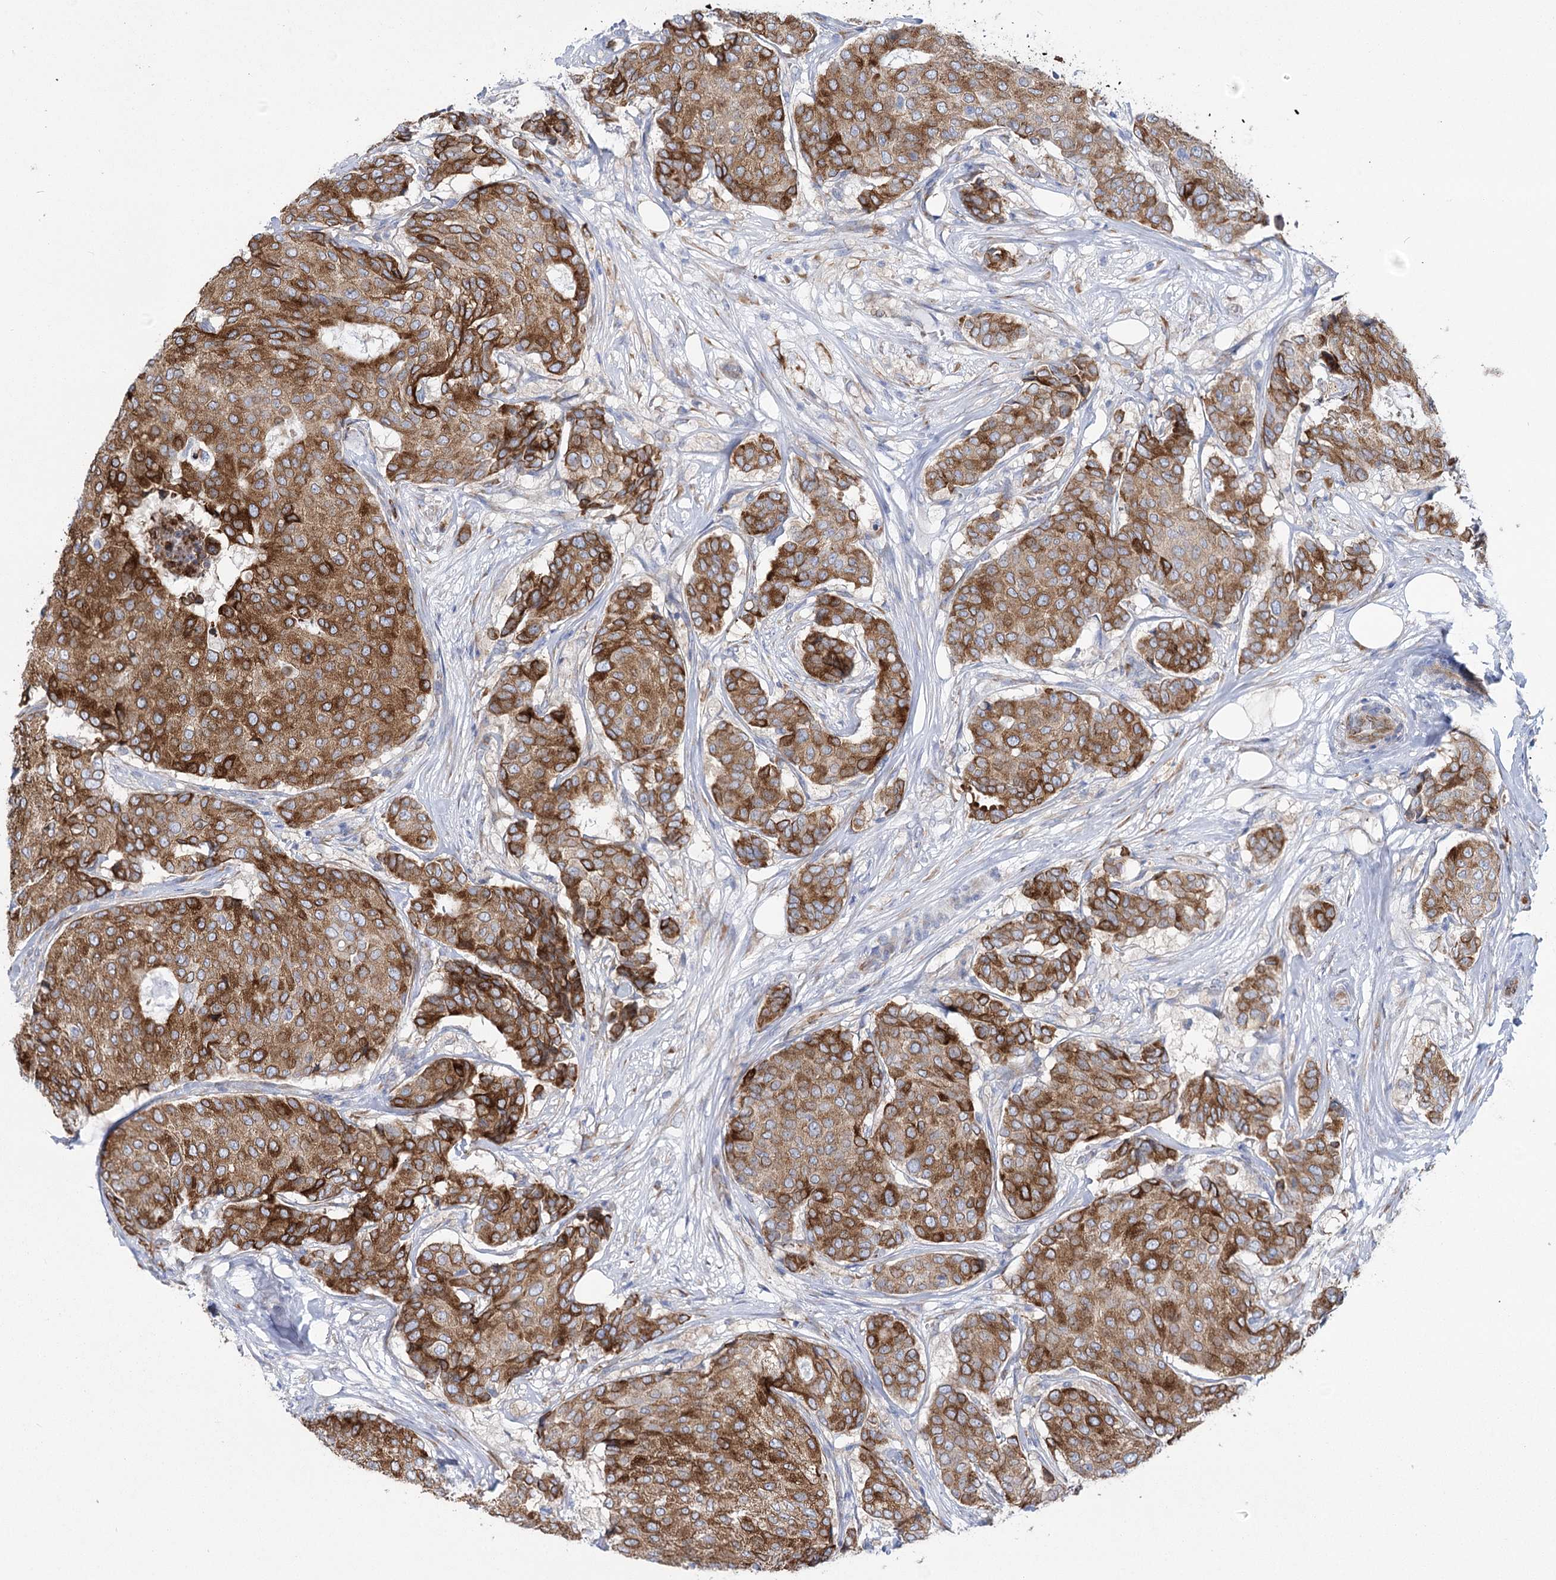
{"staining": {"intensity": "strong", "quantity": ">75%", "location": "cytoplasmic/membranous"}, "tissue": "breast cancer", "cell_type": "Tumor cells", "image_type": "cancer", "snomed": [{"axis": "morphology", "description": "Duct carcinoma"}, {"axis": "topography", "description": "Breast"}], "caption": "Protein staining of intraductal carcinoma (breast) tissue shows strong cytoplasmic/membranous expression in about >75% of tumor cells.", "gene": "YTHDC2", "patient": {"sex": "female", "age": 75}}